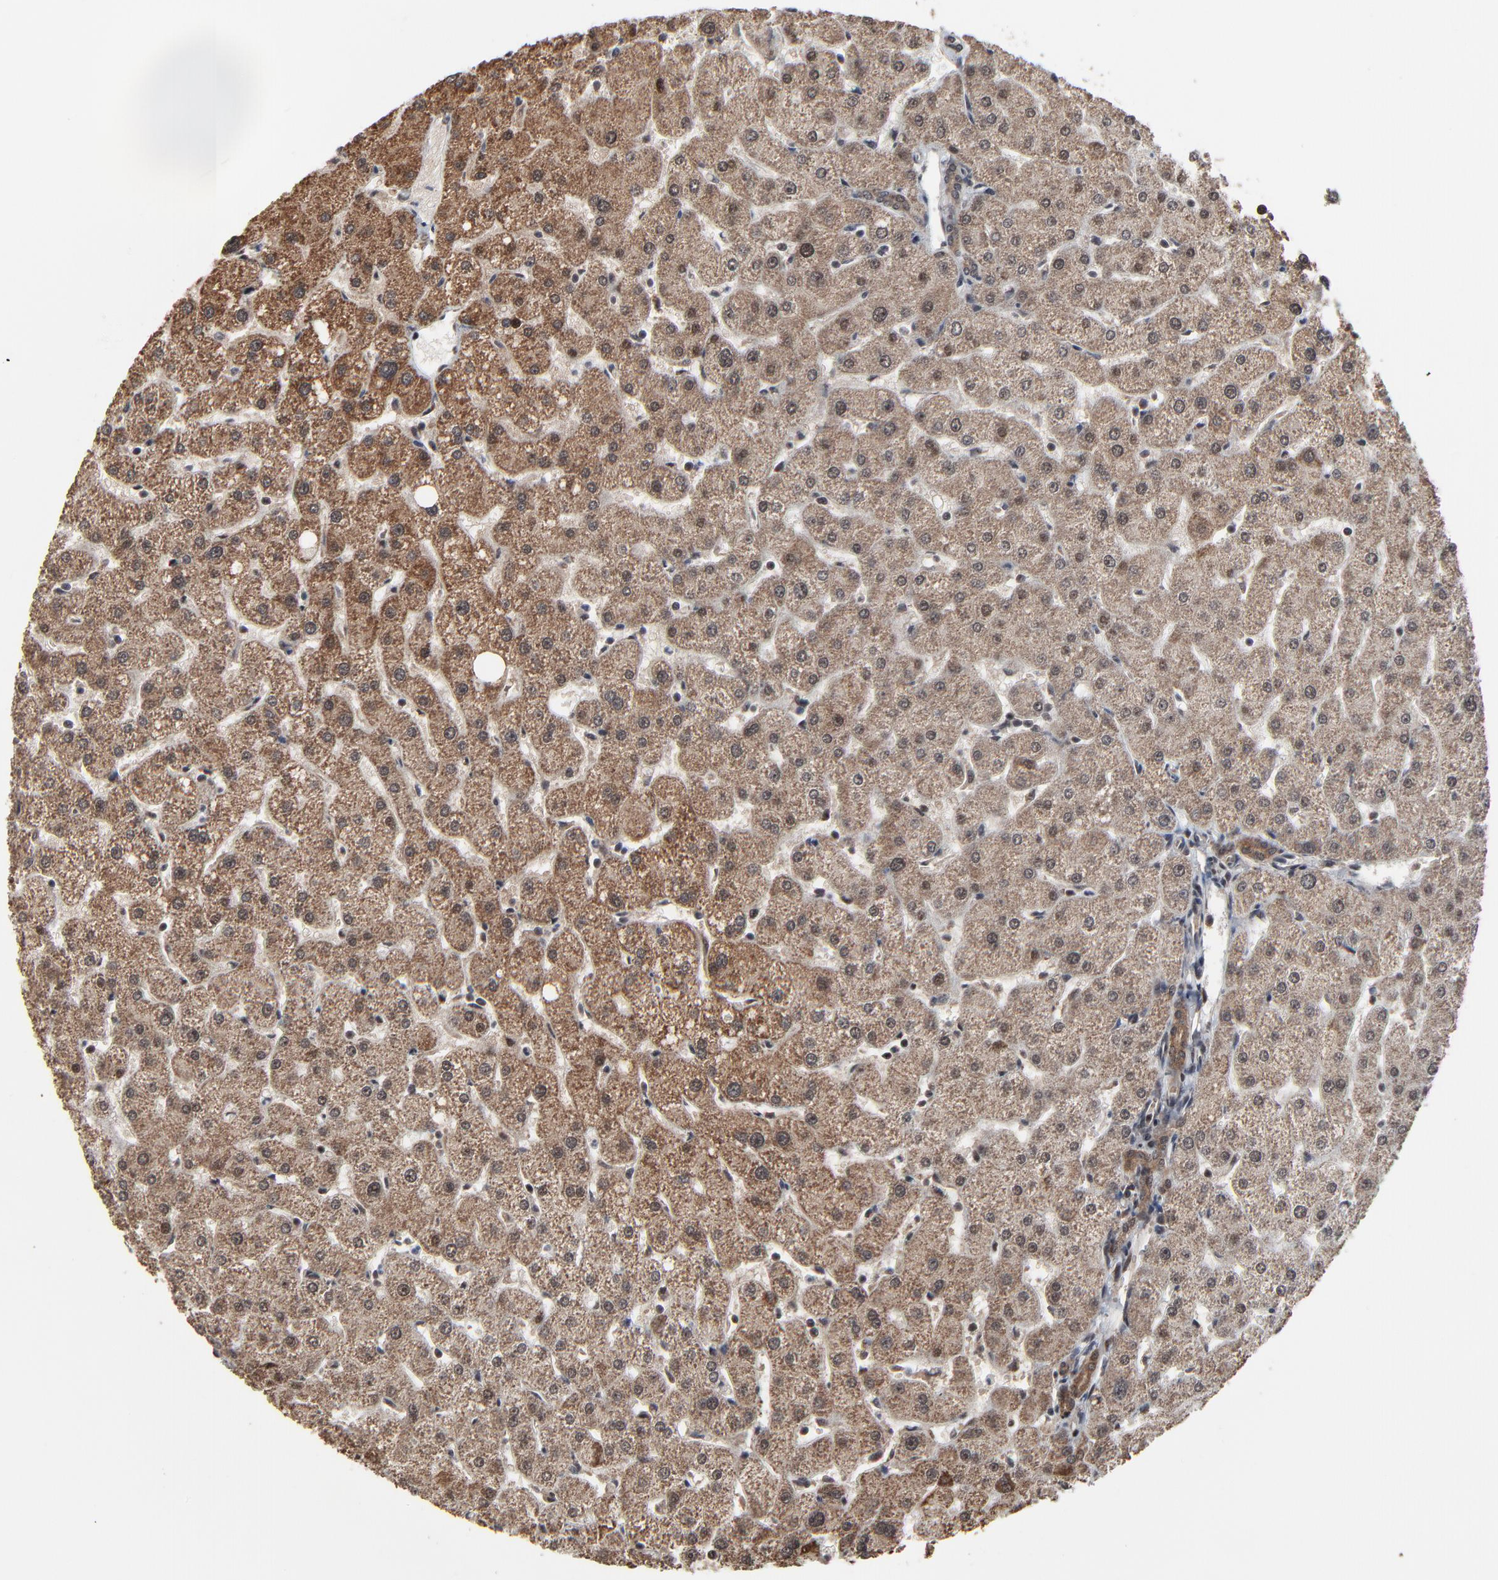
{"staining": {"intensity": "moderate", "quantity": ">75%", "location": "cytoplasmic/membranous"}, "tissue": "liver", "cell_type": "Cholangiocytes", "image_type": "normal", "snomed": [{"axis": "morphology", "description": "Normal tissue, NOS"}, {"axis": "topography", "description": "Liver"}], "caption": "This is a micrograph of IHC staining of normal liver, which shows moderate staining in the cytoplasmic/membranous of cholangiocytes.", "gene": "RHOJ", "patient": {"sex": "male", "age": 67}}